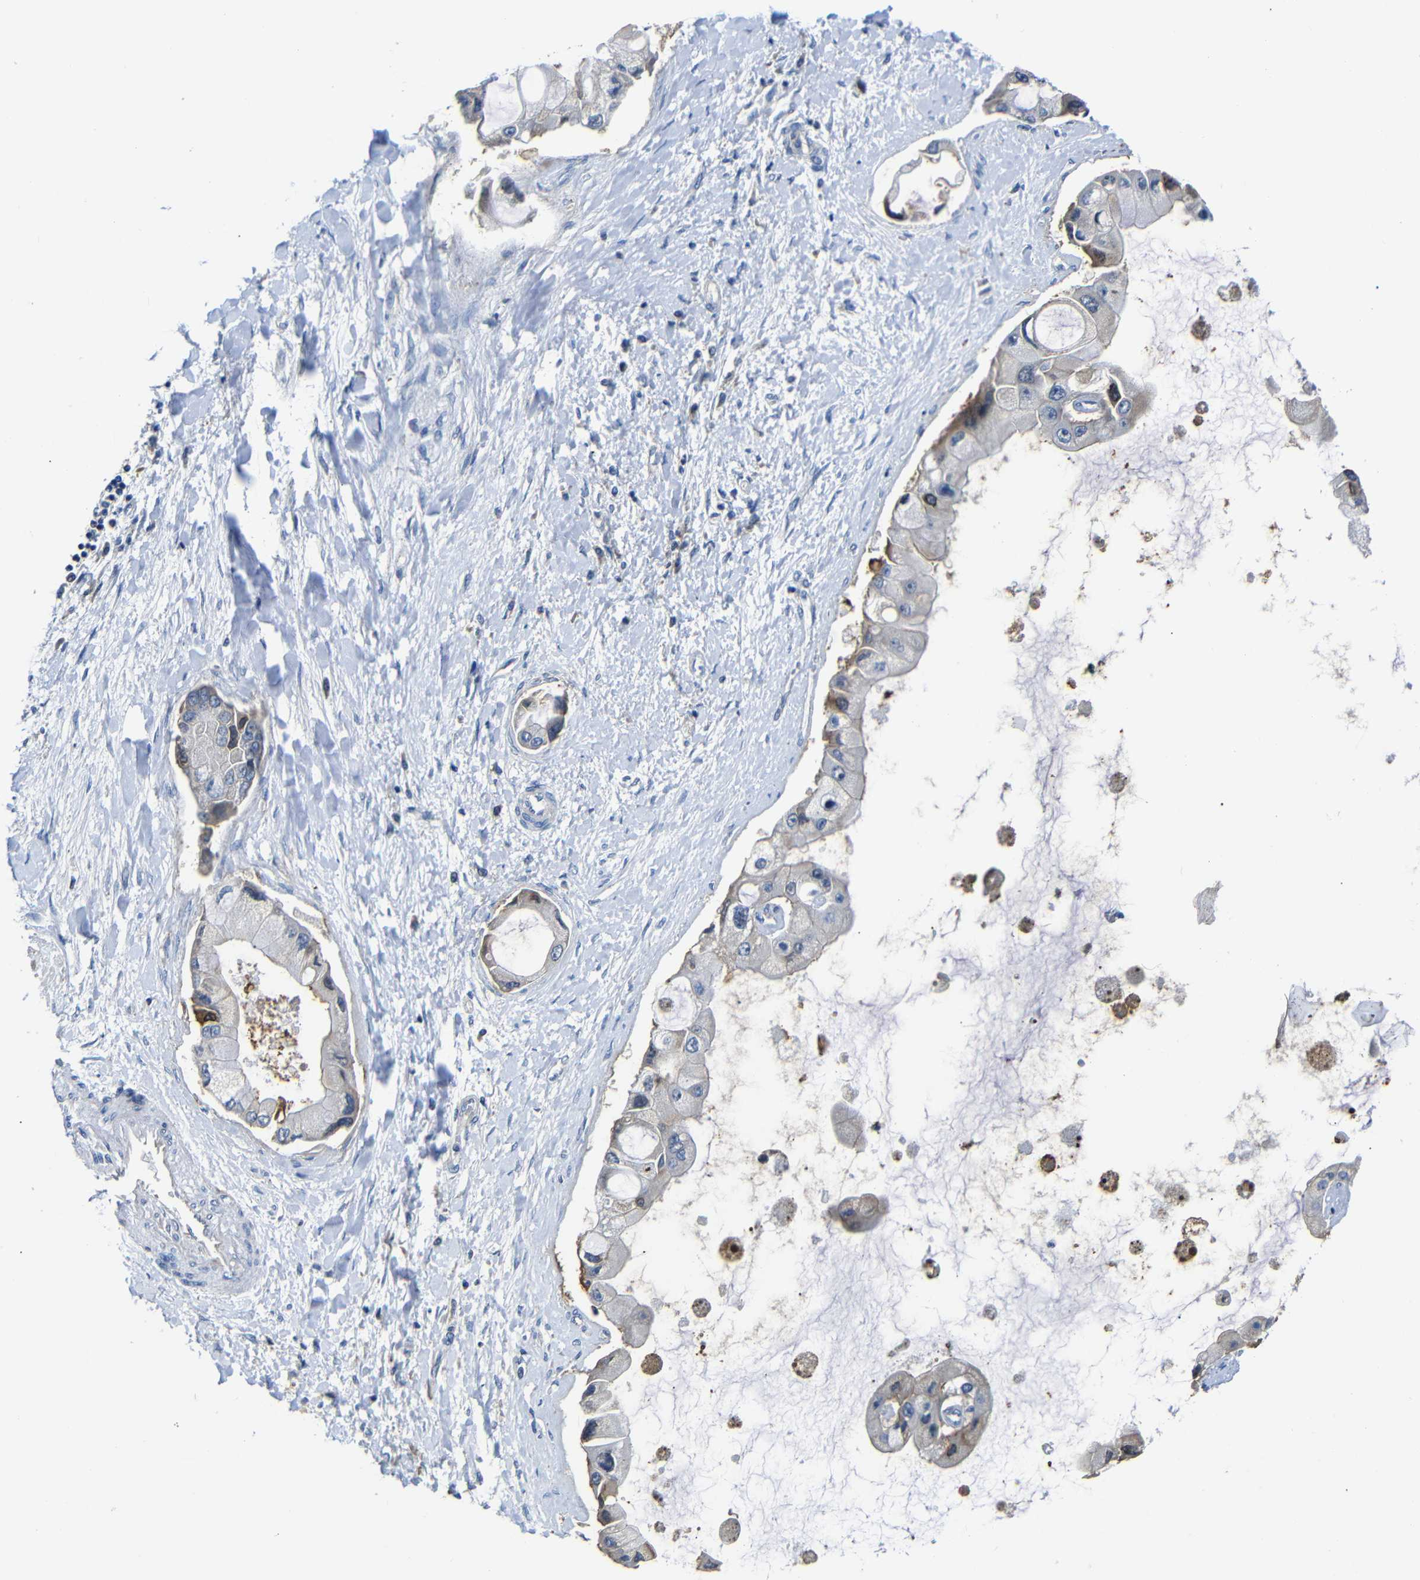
{"staining": {"intensity": "weak", "quantity": "<25%", "location": "cytoplasmic/membranous"}, "tissue": "liver cancer", "cell_type": "Tumor cells", "image_type": "cancer", "snomed": [{"axis": "morphology", "description": "Cholangiocarcinoma"}, {"axis": "topography", "description": "Liver"}], "caption": "Photomicrograph shows no protein expression in tumor cells of liver cholangiocarcinoma tissue. (DAB (3,3'-diaminobenzidine) IHC with hematoxylin counter stain).", "gene": "AFDN", "patient": {"sex": "male", "age": 50}}